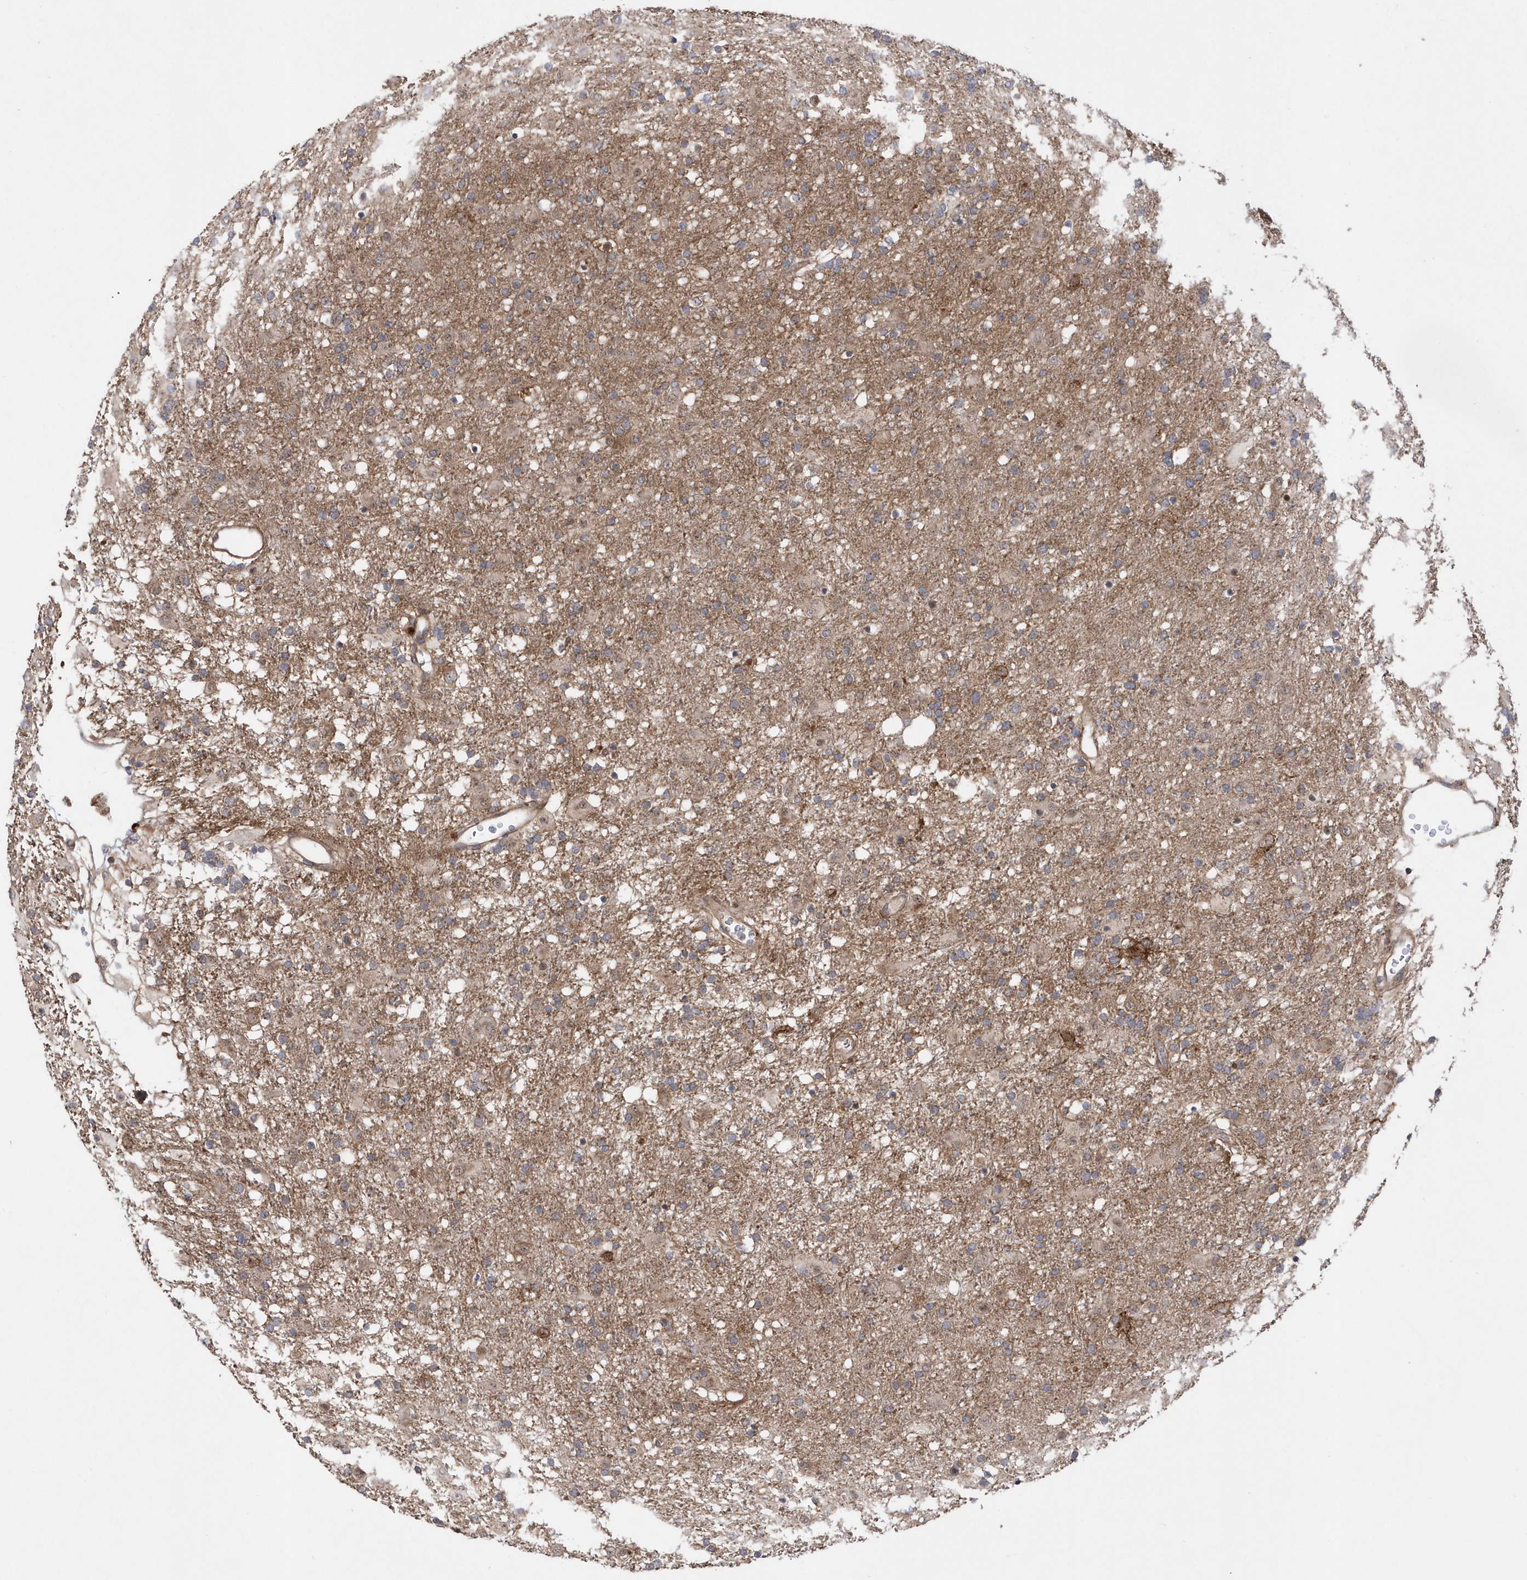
{"staining": {"intensity": "weak", "quantity": "25%-75%", "location": "cytoplasmic/membranous"}, "tissue": "glioma", "cell_type": "Tumor cells", "image_type": "cancer", "snomed": [{"axis": "morphology", "description": "Glioma, malignant, Low grade"}, {"axis": "topography", "description": "Brain"}], "caption": "A low amount of weak cytoplasmic/membranous positivity is present in about 25%-75% of tumor cells in malignant low-grade glioma tissue.", "gene": "DALRD3", "patient": {"sex": "male", "age": 65}}